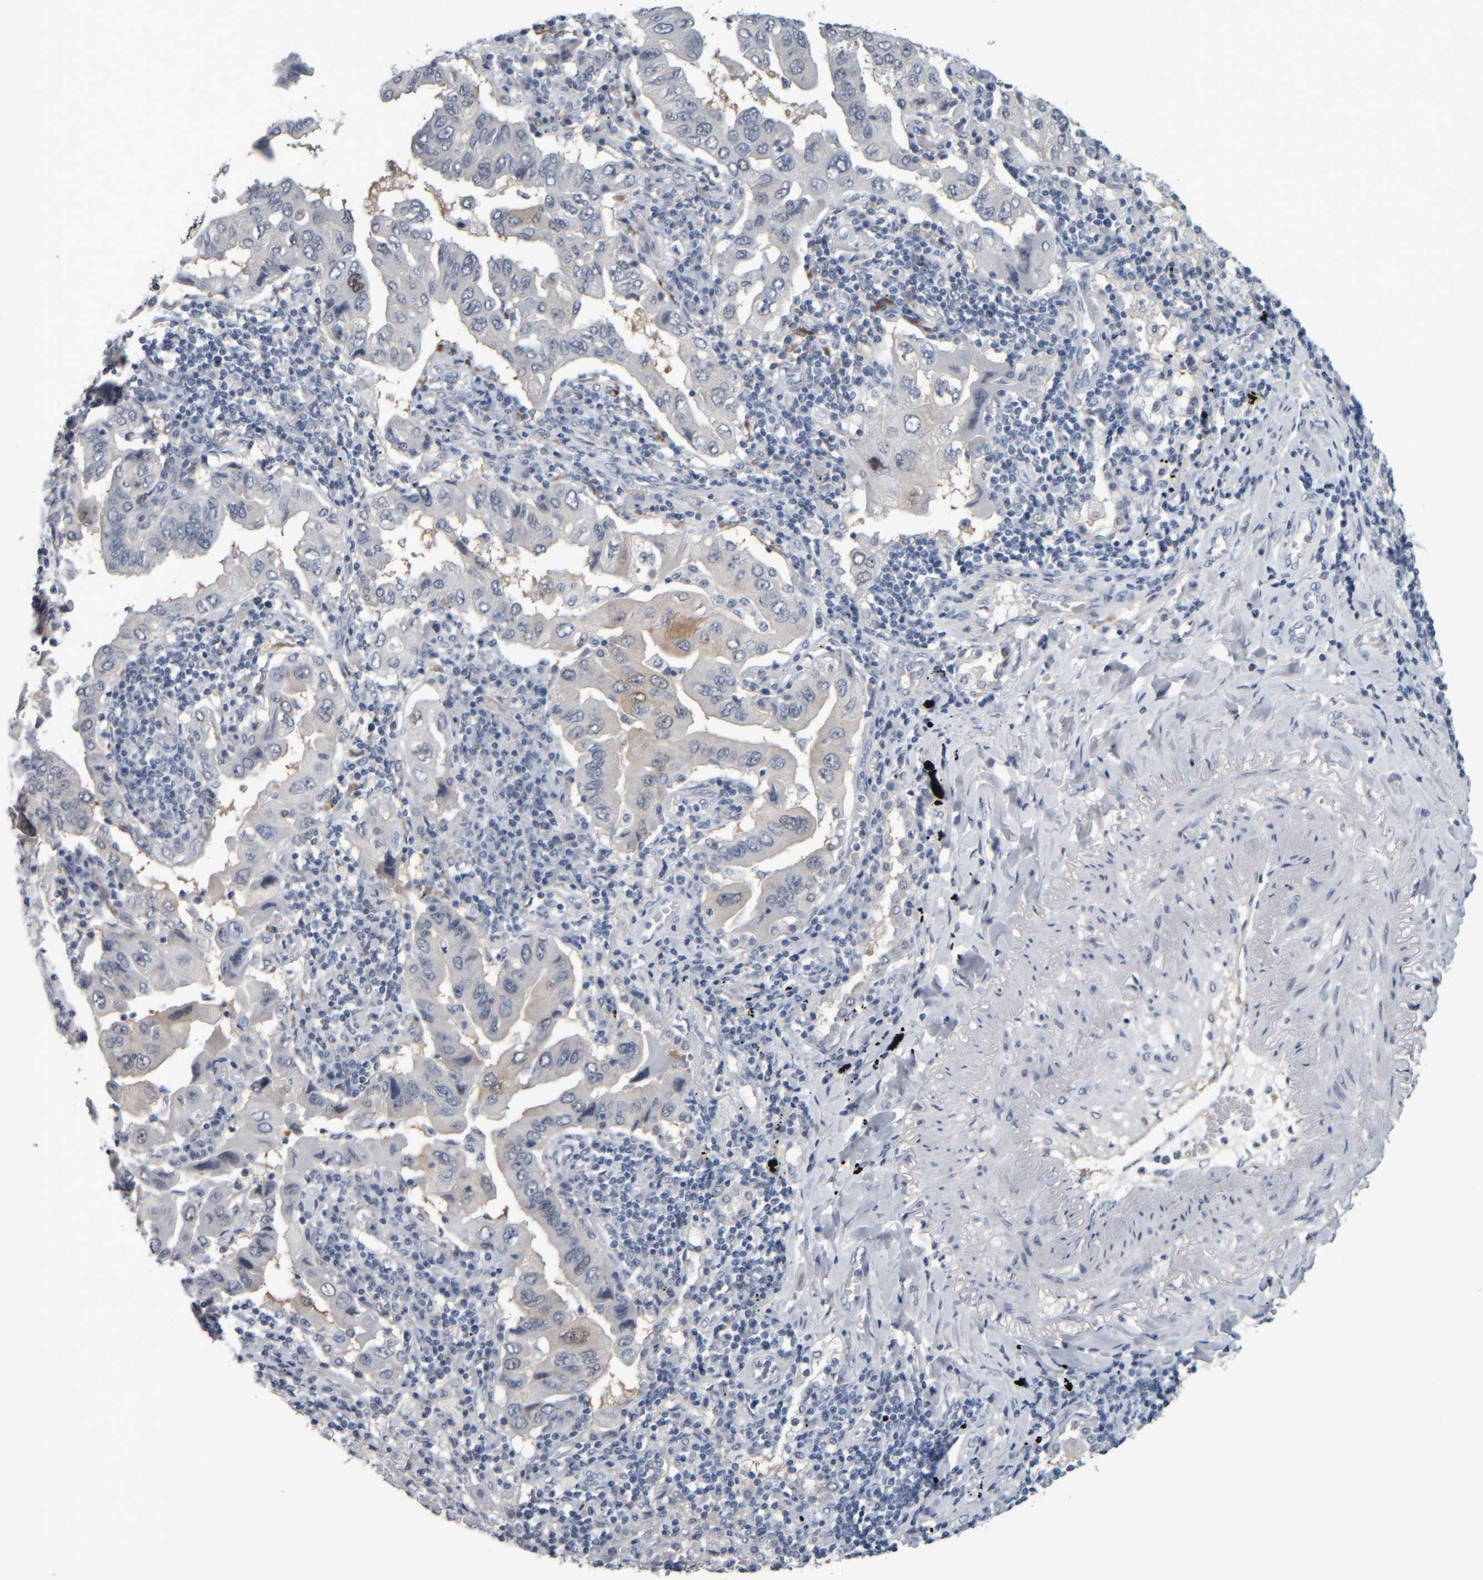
{"staining": {"intensity": "negative", "quantity": "none", "location": "none"}, "tissue": "lung cancer", "cell_type": "Tumor cells", "image_type": "cancer", "snomed": [{"axis": "morphology", "description": "Adenocarcinoma, NOS"}, {"axis": "topography", "description": "Lung"}], "caption": "There is no significant staining in tumor cells of lung cancer (adenocarcinoma).", "gene": "COL14A1", "patient": {"sex": "female", "age": 65}}